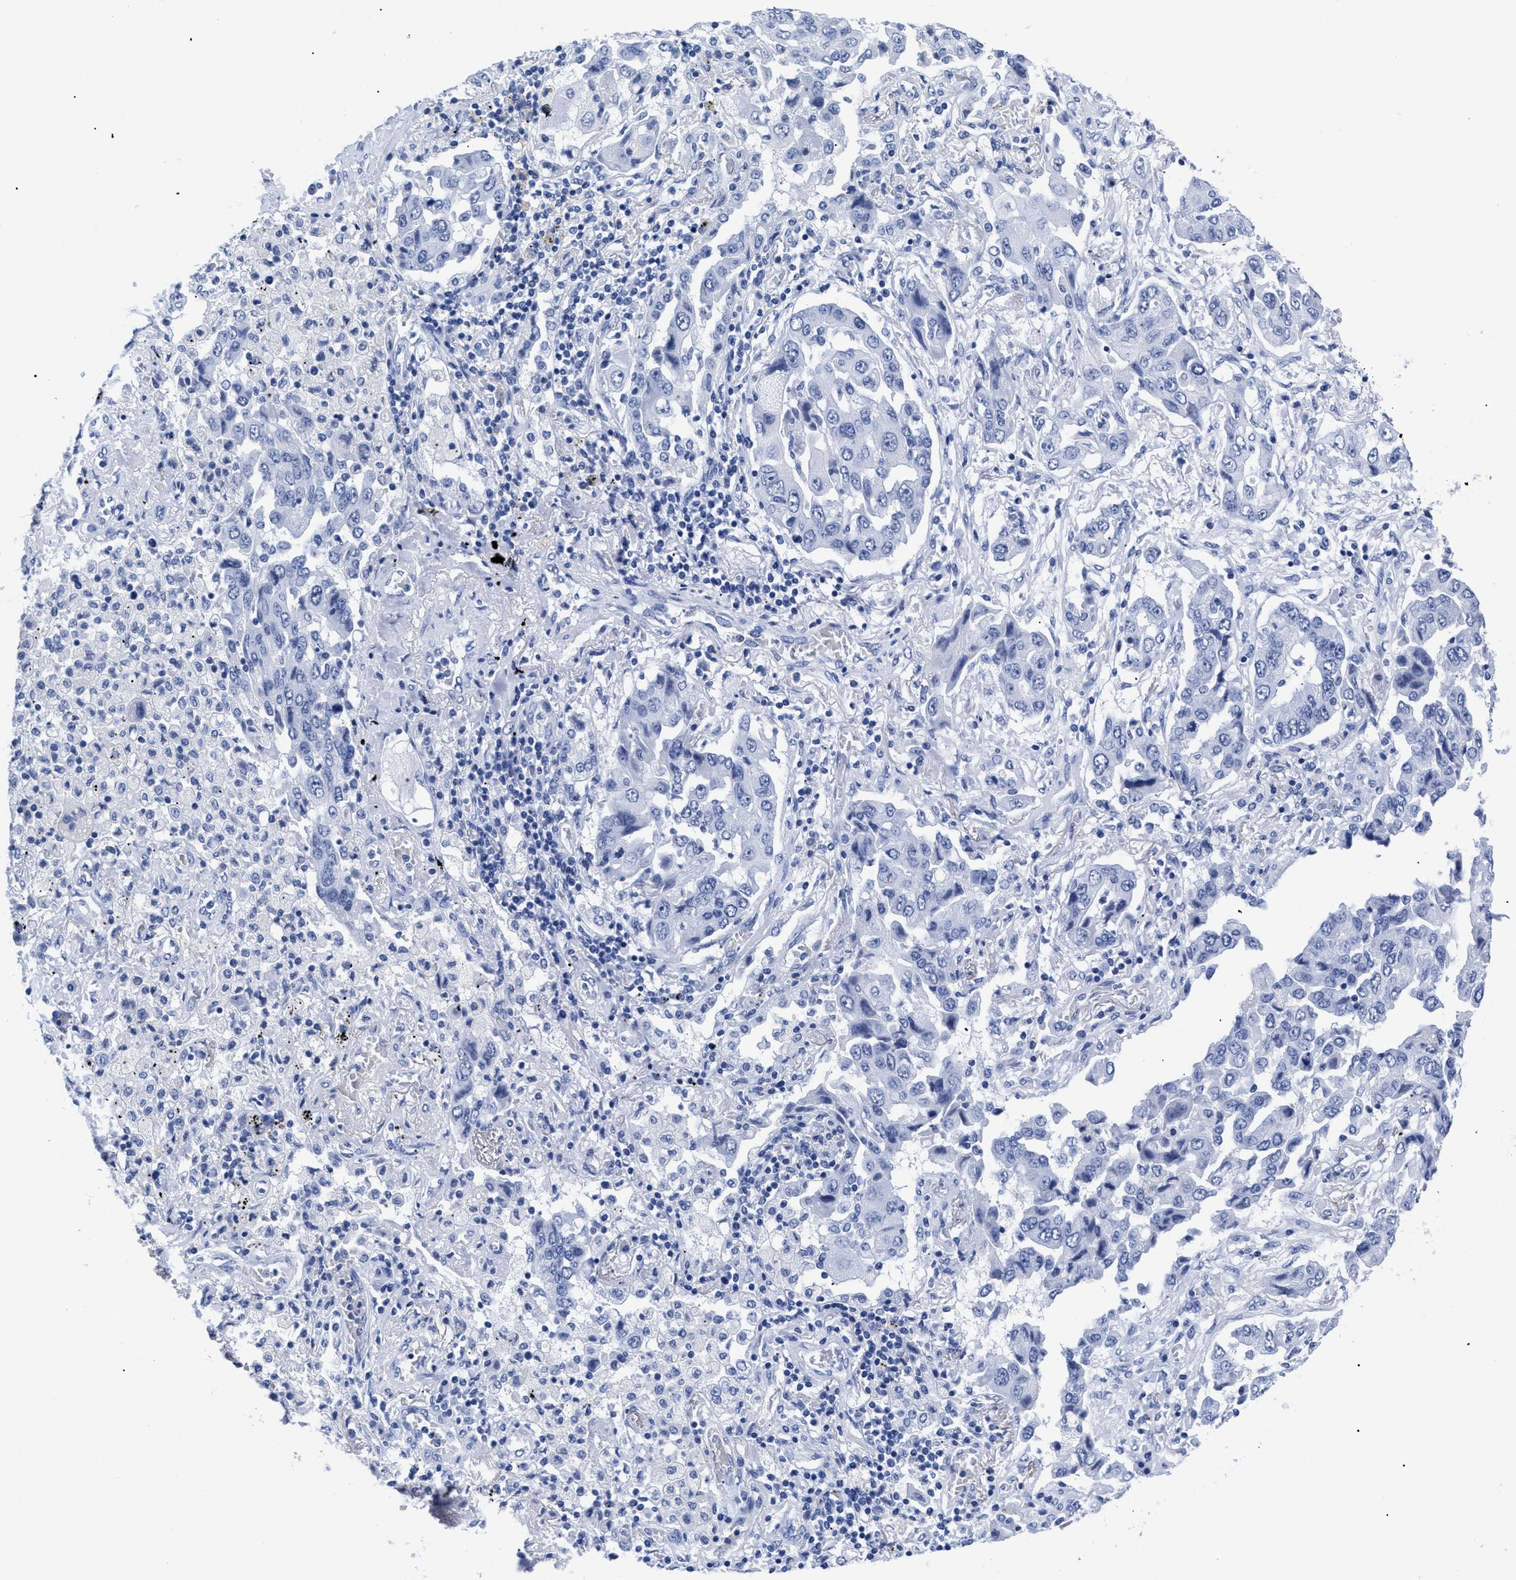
{"staining": {"intensity": "negative", "quantity": "none", "location": "none"}, "tissue": "lung cancer", "cell_type": "Tumor cells", "image_type": "cancer", "snomed": [{"axis": "morphology", "description": "Adenocarcinoma, NOS"}, {"axis": "topography", "description": "Lung"}], "caption": "An immunohistochemistry photomicrograph of adenocarcinoma (lung) is shown. There is no staining in tumor cells of adenocarcinoma (lung). Nuclei are stained in blue.", "gene": "TREML1", "patient": {"sex": "female", "age": 65}}